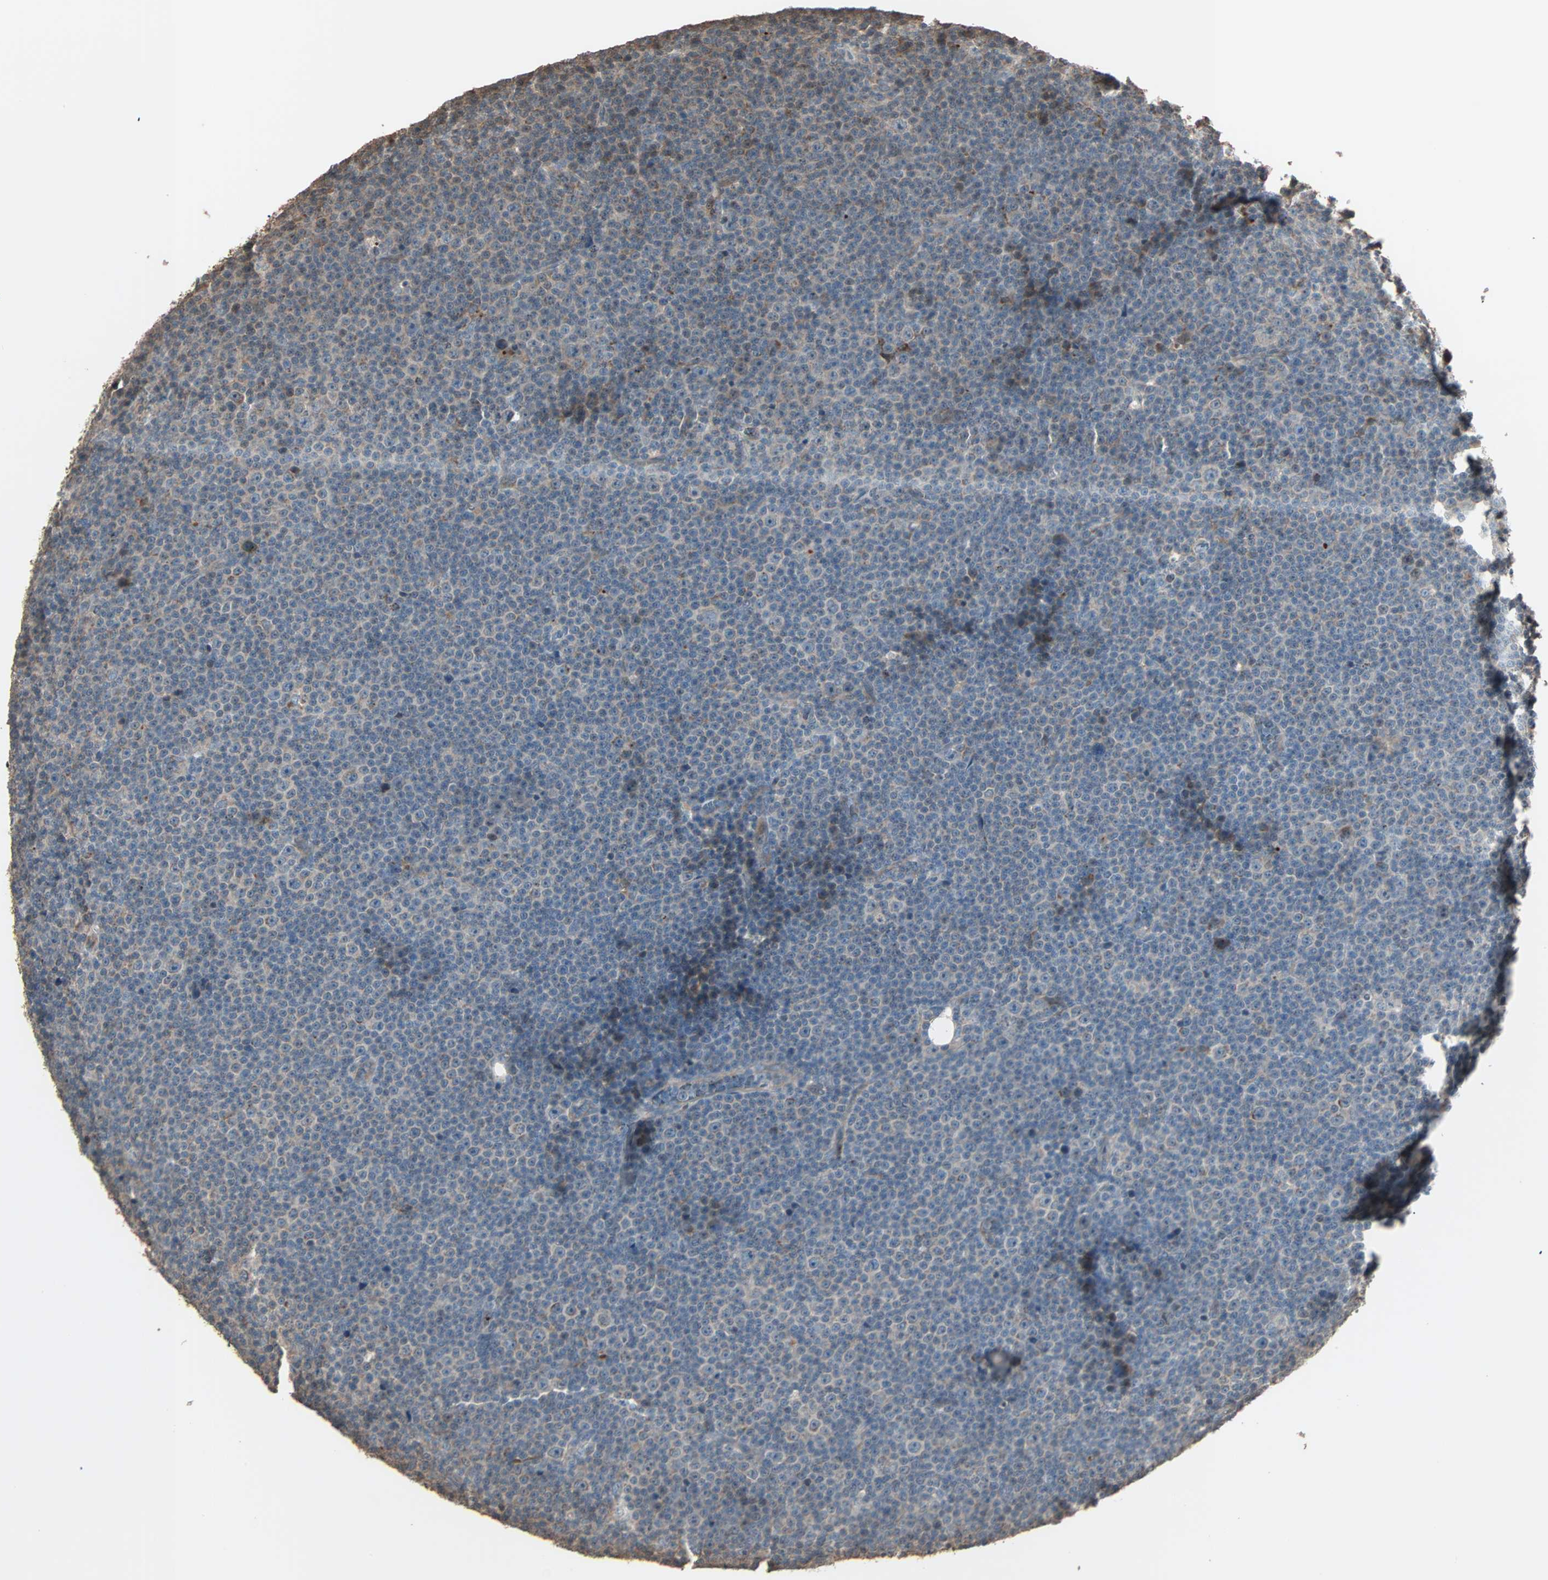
{"staining": {"intensity": "weak", "quantity": "<25%", "location": "cytoplasmic/membranous"}, "tissue": "lymphoma", "cell_type": "Tumor cells", "image_type": "cancer", "snomed": [{"axis": "morphology", "description": "Malignant lymphoma, non-Hodgkin's type, Low grade"}, {"axis": "topography", "description": "Lymph node"}], "caption": "Protein analysis of lymphoma exhibits no significant staining in tumor cells. The staining was performed using DAB (3,3'-diaminobenzidine) to visualize the protein expression in brown, while the nuclei were stained in blue with hematoxylin (Magnification: 20x).", "gene": "CALCRL", "patient": {"sex": "female", "age": 67}}